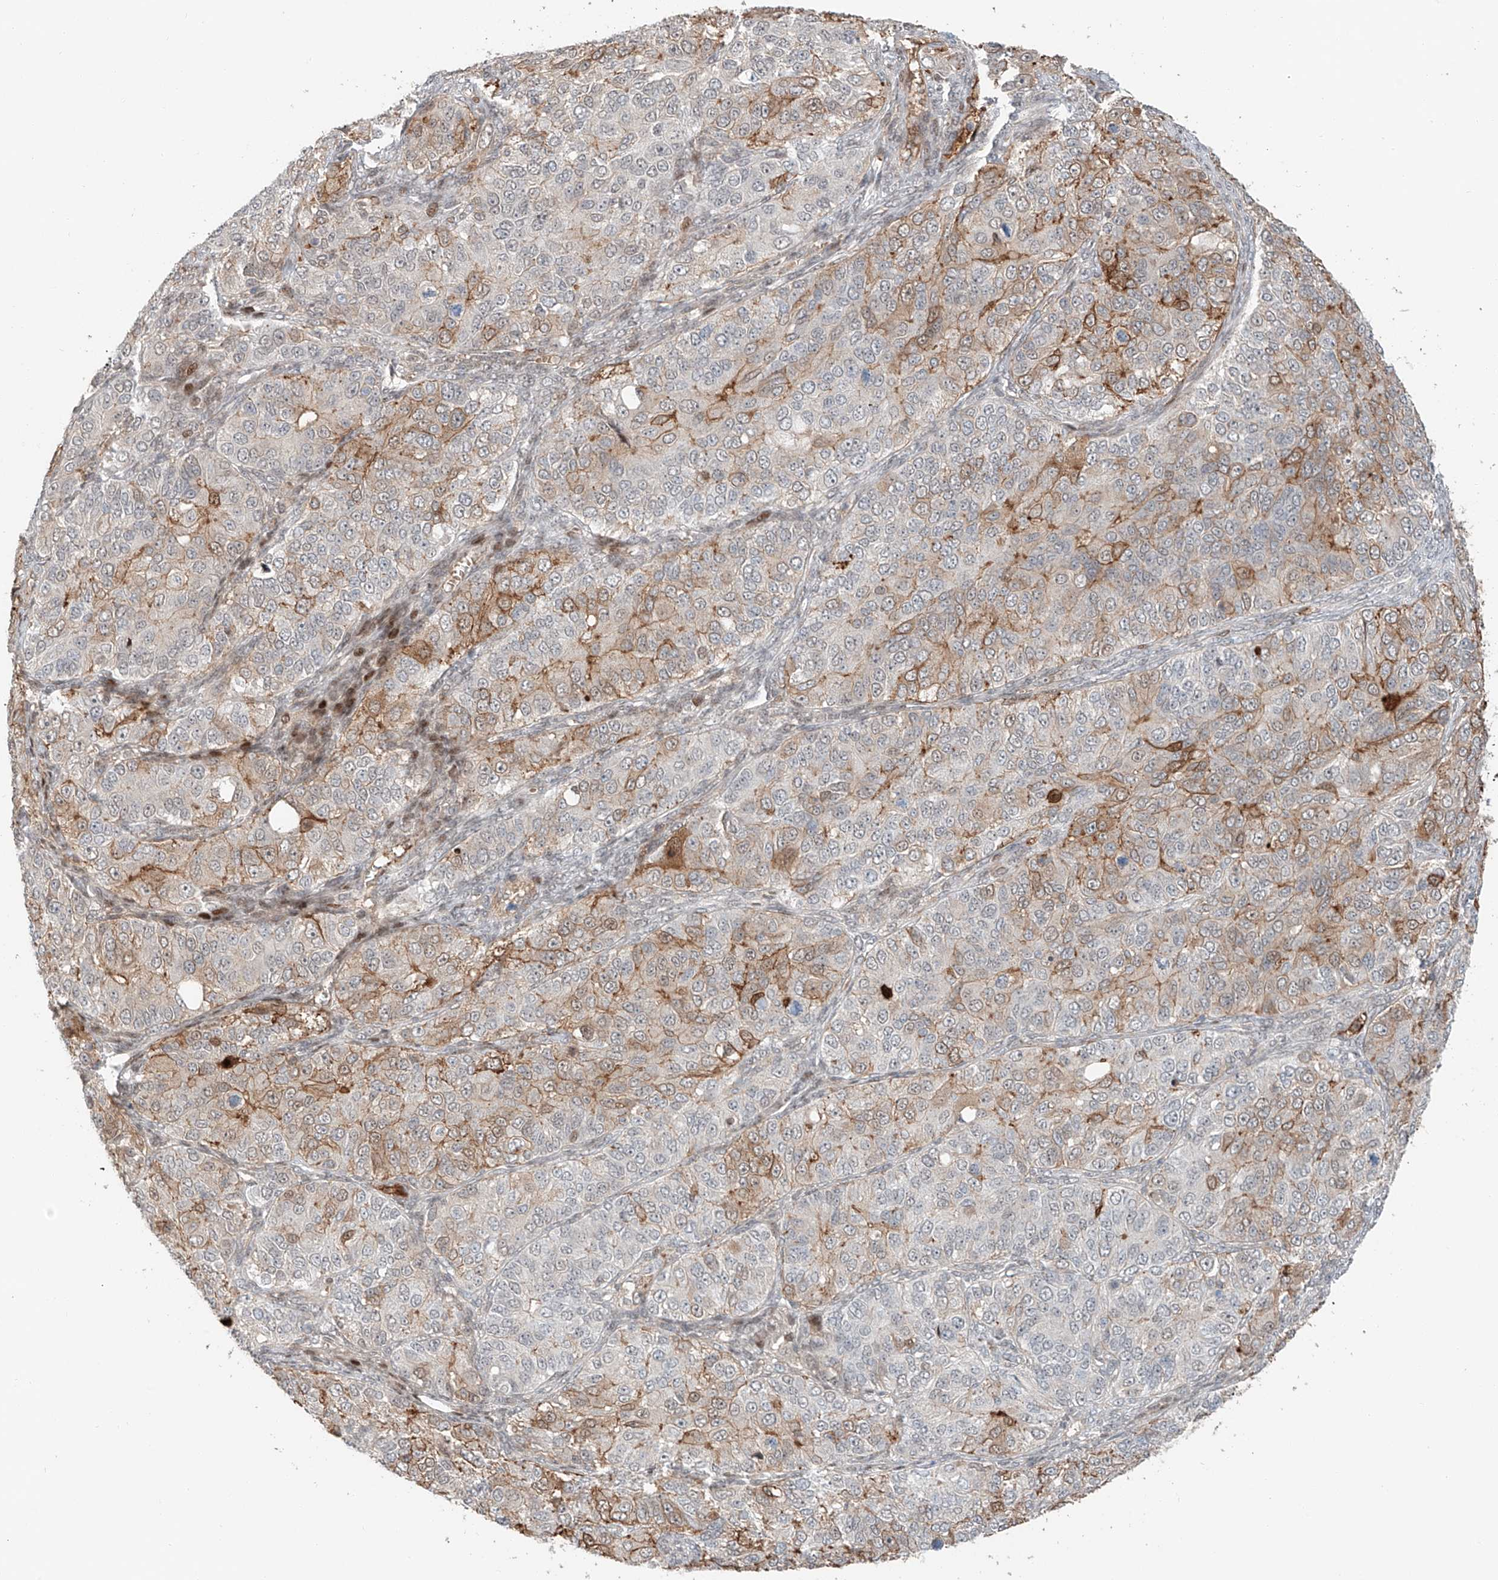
{"staining": {"intensity": "moderate", "quantity": "<25%", "location": "cytoplasmic/membranous"}, "tissue": "ovarian cancer", "cell_type": "Tumor cells", "image_type": "cancer", "snomed": [{"axis": "morphology", "description": "Carcinoma, endometroid"}, {"axis": "topography", "description": "Ovary"}], "caption": "Endometroid carcinoma (ovarian) stained for a protein shows moderate cytoplasmic/membranous positivity in tumor cells.", "gene": "CEP162", "patient": {"sex": "female", "age": 51}}